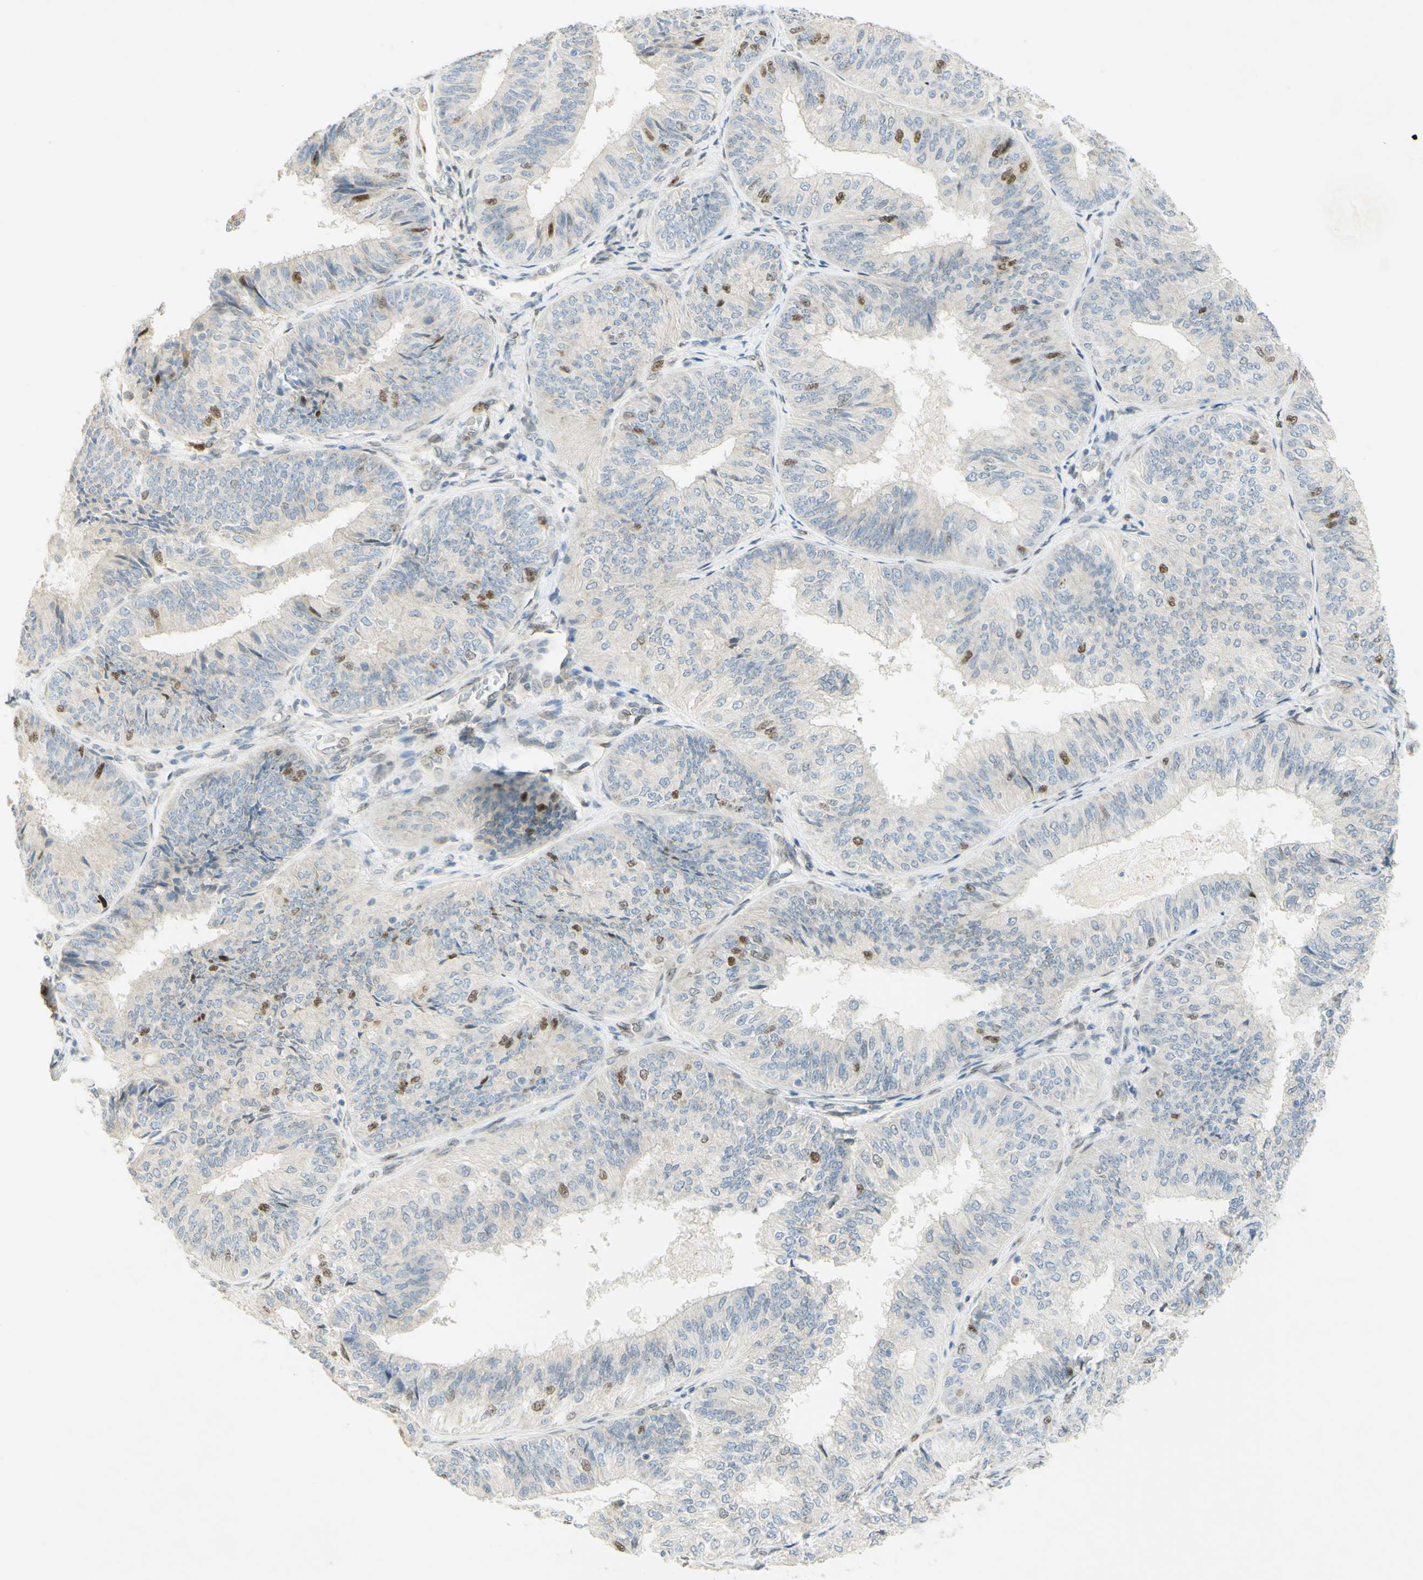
{"staining": {"intensity": "moderate", "quantity": "<25%", "location": "nuclear"}, "tissue": "endometrial cancer", "cell_type": "Tumor cells", "image_type": "cancer", "snomed": [{"axis": "morphology", "description": "Adenocarcinoma, NOS"}, {"axis": "topography", "description": "Endometrium"}], "caption": "Immunohistochemical staining of human endometrial cancer (adenocarcinoma) reveals low levels of moderate nuclear protein positivity in about <25% of tumor cells. The protein of interest is shown in brown color, while the nuclei are stained blue.", "gene": "E2F1", "patient": {"sex": "female", "age": 58}}